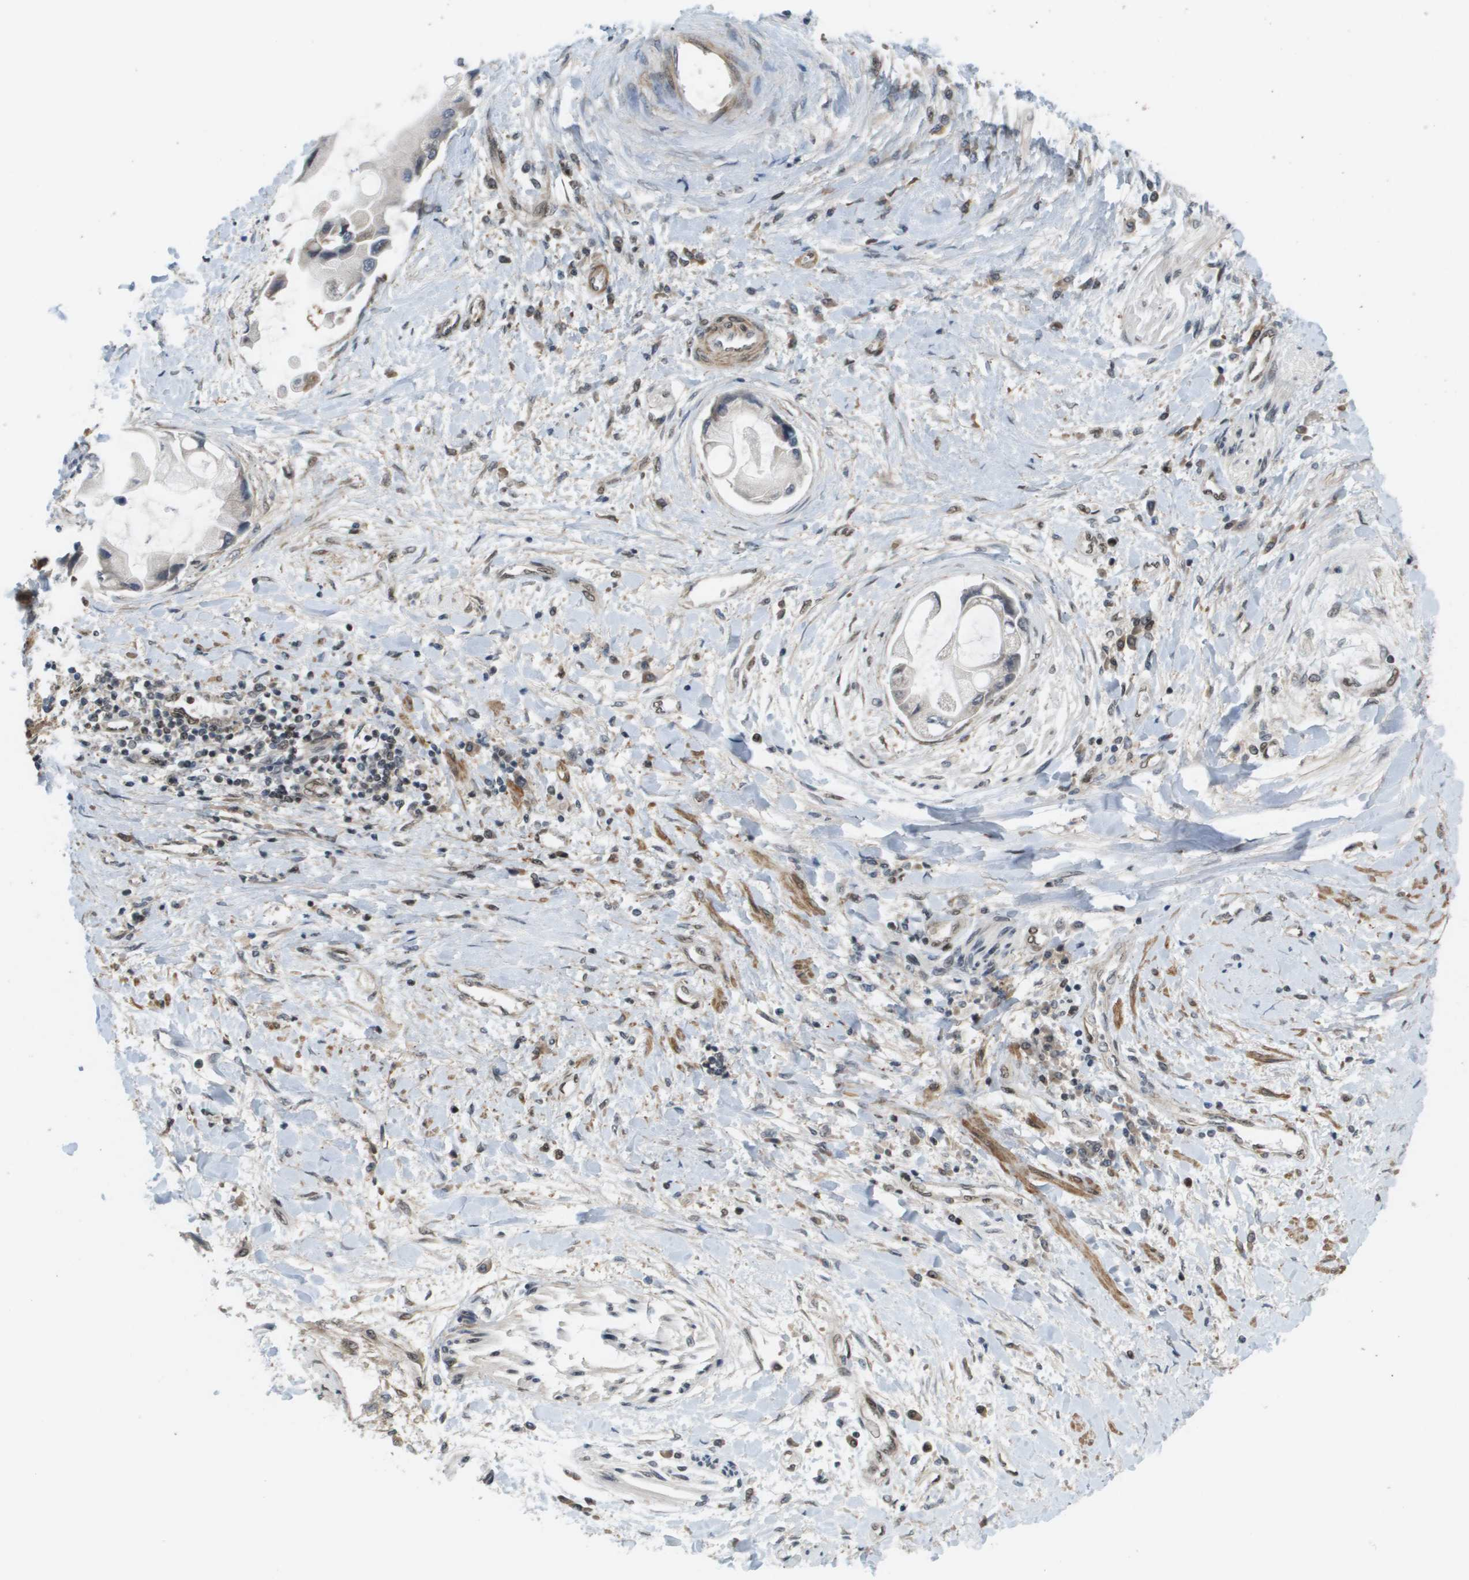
{"staining": {"intensity": "weak", "quantity": "<25%", "location": "nuclear"}, "tissue": "liver cancer", "cell_type": "Tumor cells", "image_type": "cancer", "snomed": [{"axis": "morphology", "description": "Cholangiocarcinoma"}, {"axis": "topography", "description": "Liver"}], "caption": "Immunohistochemistry (IHC) of human cholangiocarcinoma (liver) demonstrates no positivity in tumor cells.", "gene": "PRCC", "patient": {"sex": "male", "age": 50}}